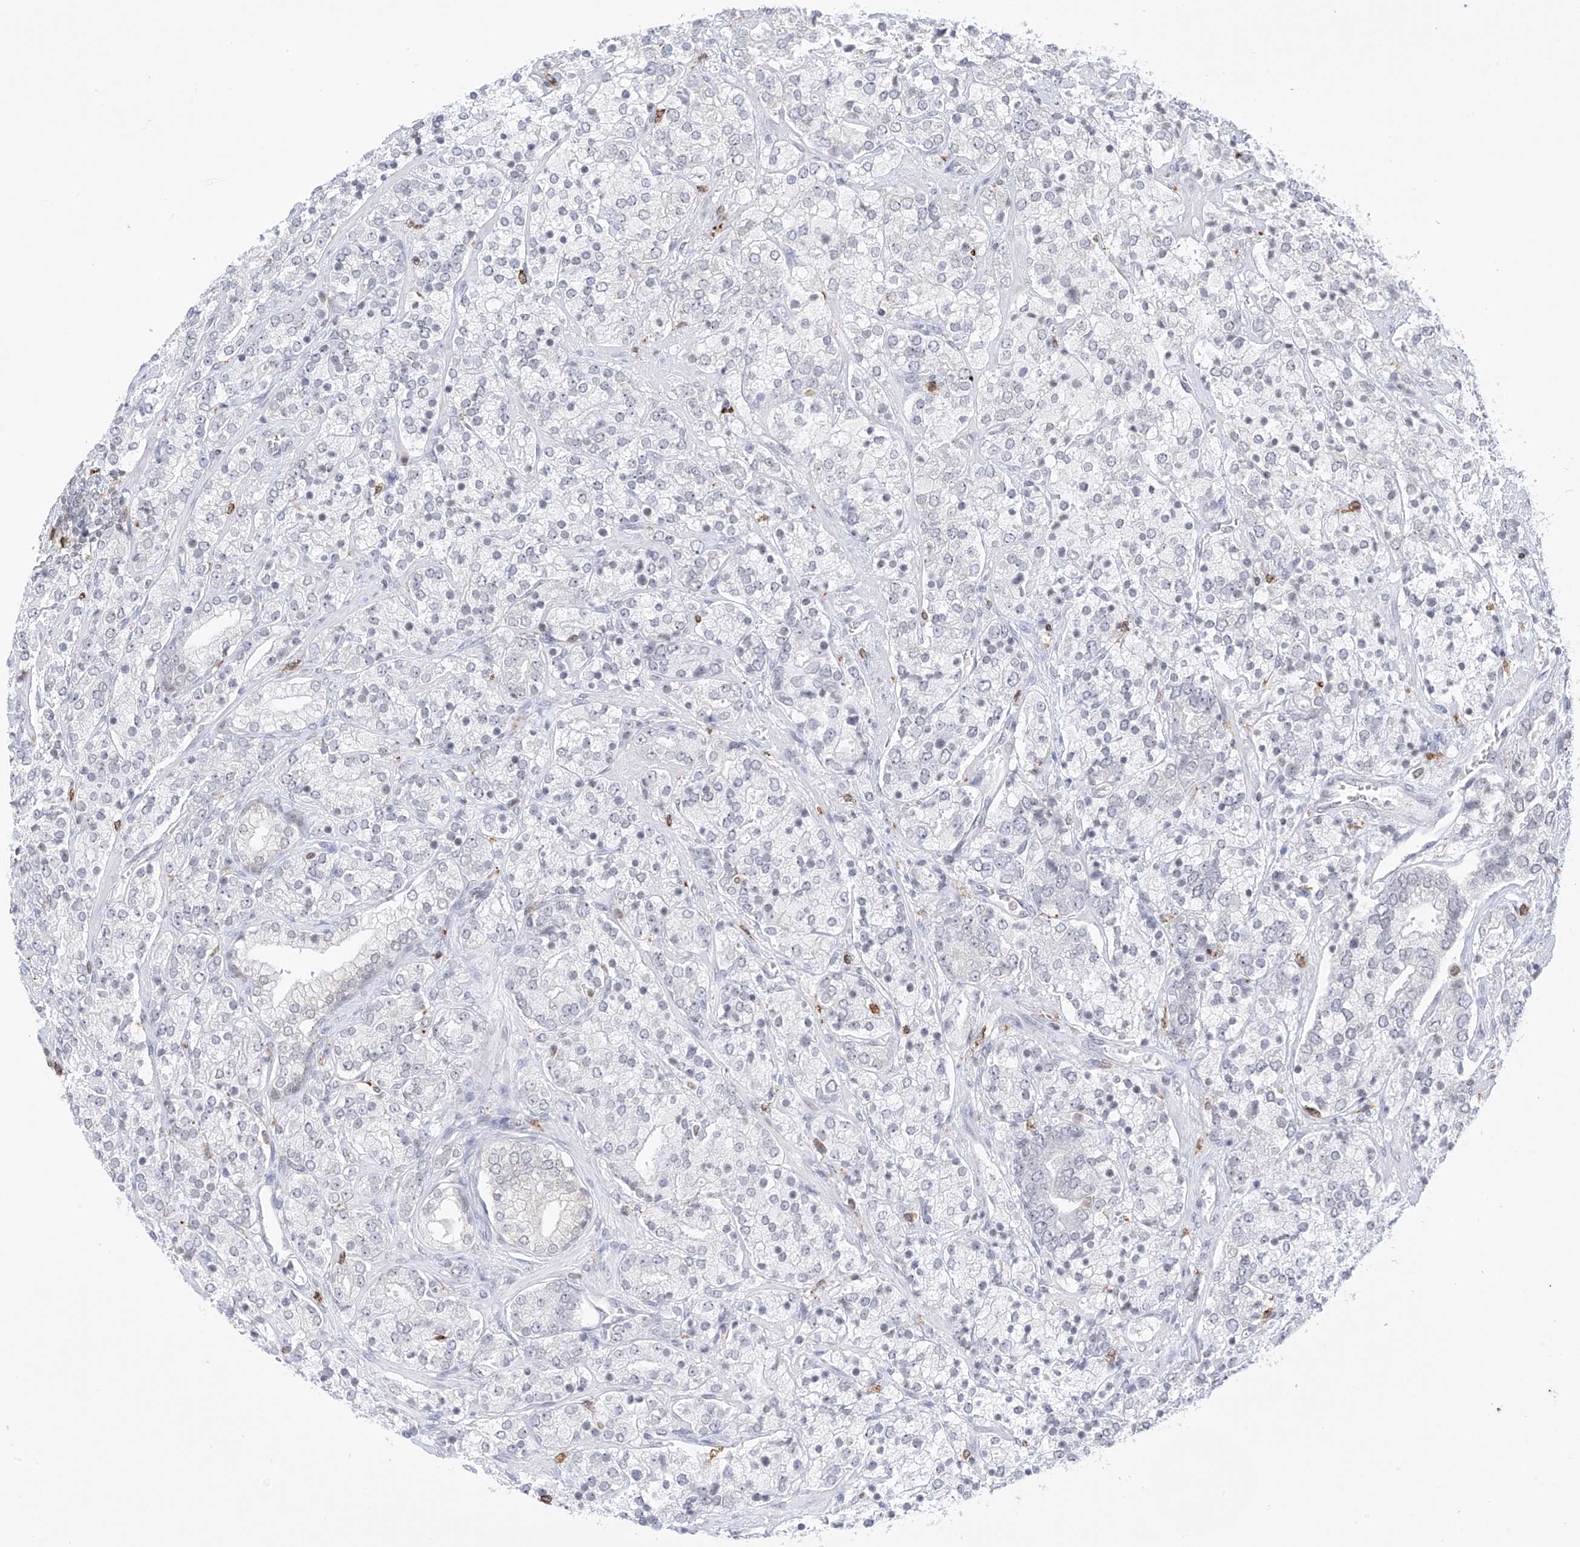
{"staining": {"intensity": "negative", "quantity": "none", "location": "none"}, "tissue": "prostate cancer", "cell_type": "Tumor cells", "image_type": "cancer", "snomed": [{"axis": "morphology", "description": "Adenocarcinoma, High grade"}, {"axis": "topography", "description": "Prostate"}], "caption": "Protein analysis of prostate cancer displays no significant positivity in tumor cells.", "gene": "TBXAS1", "patient": {"sex": "male", "age": 71}}